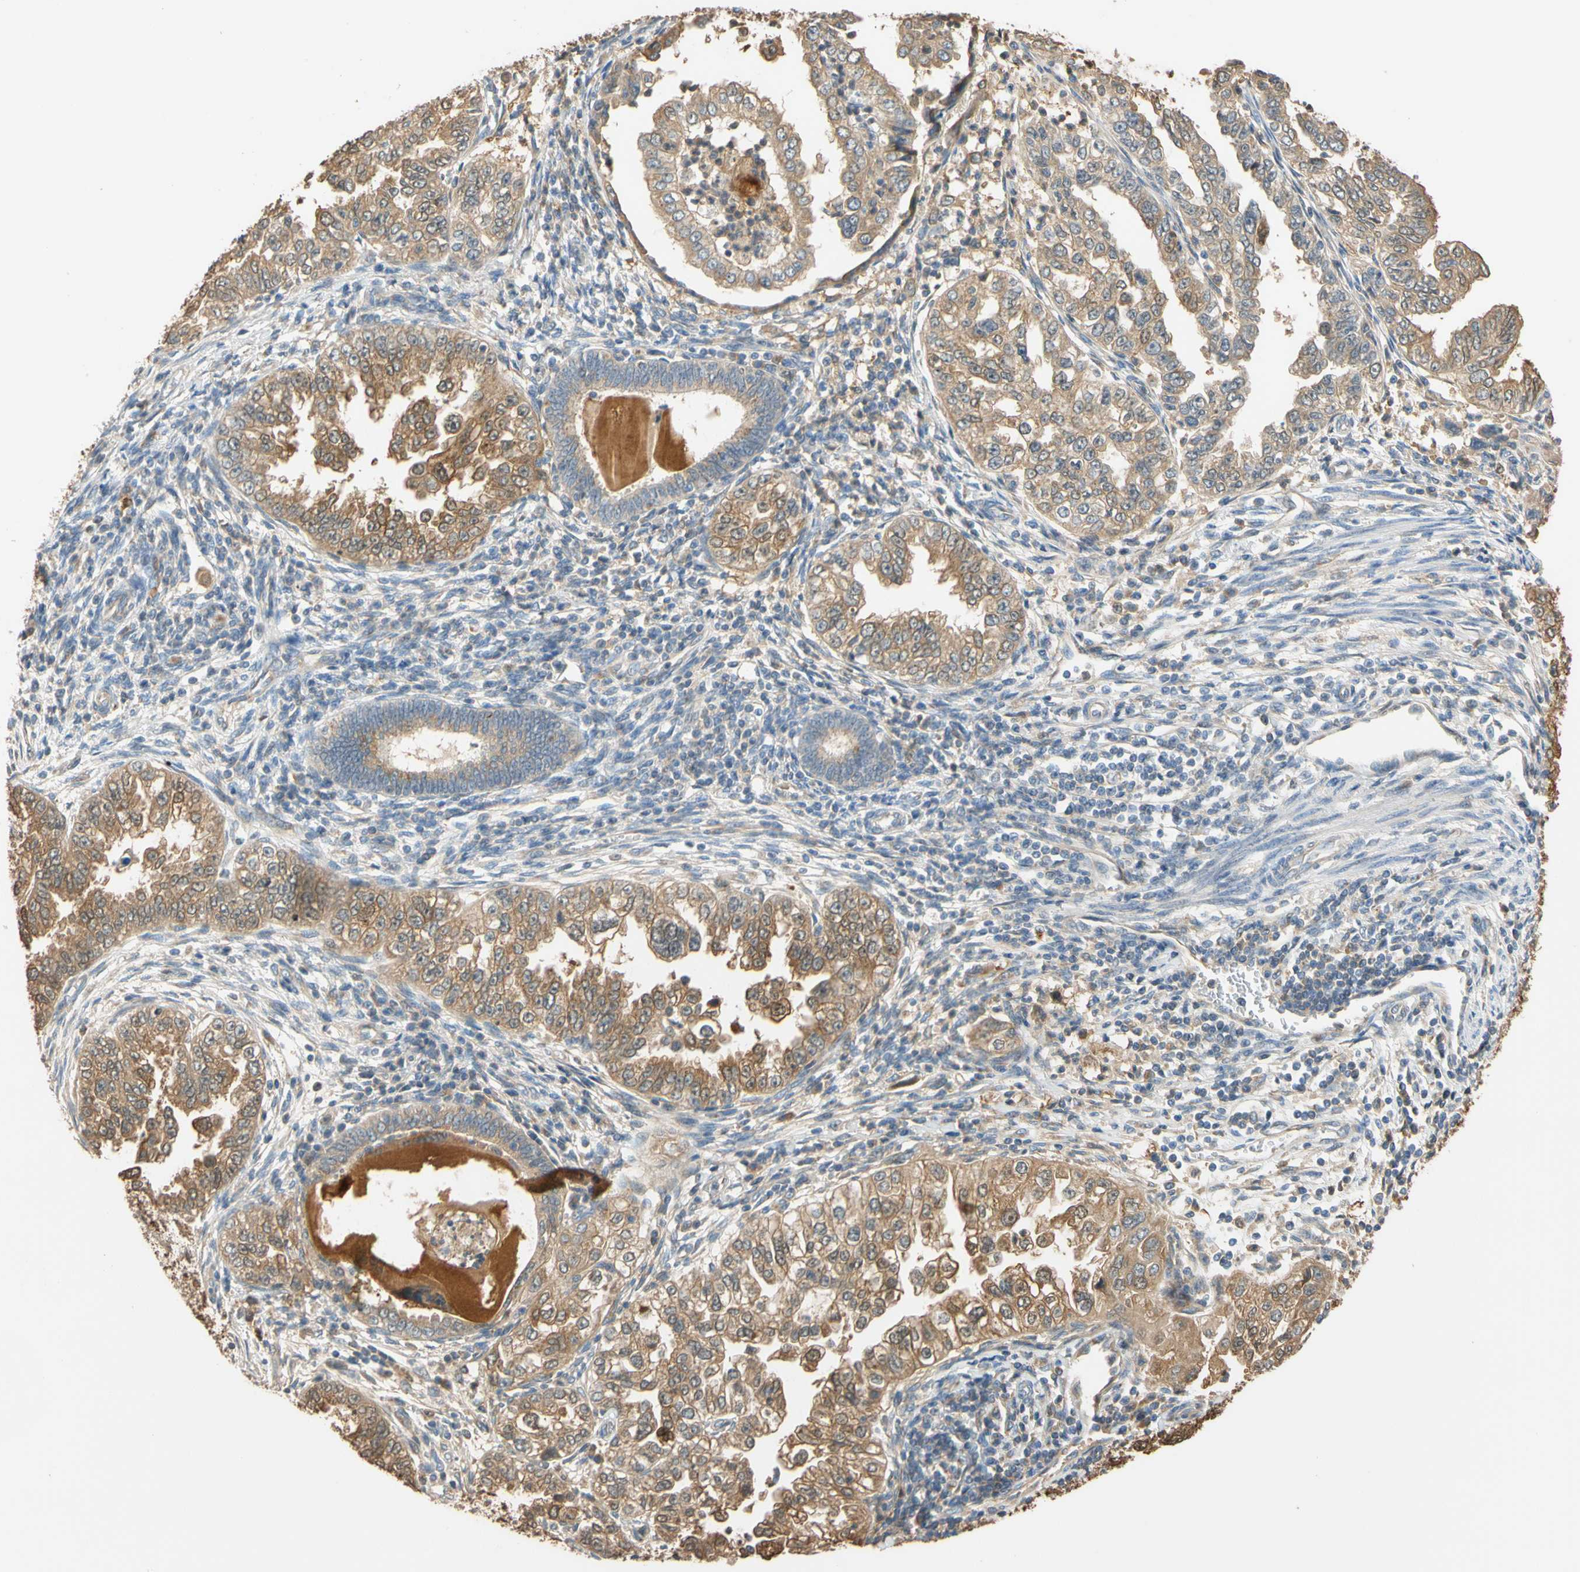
{"staining": {"intensity": "weak", "quantity": ">75%", "location": "cytoplasmic/membranous"}, "tissue": "endometrial cancer", "cell_type": "Tumor cells", "image_type": "cancer", "snomed": [{"axis": "morphology", "description": "Adenocarcinoma, NOS"}, {"axis": "topography", "description": "Endometrium"}], "caption": "A histopathology image showing weak cytoplasmic/membranous expression in approximately >75% of tumor cells in adenocarcinoma (endometrial), as visualized by brown immunohistochemical staining.", "gene": "GPSM2", "patient": {"sex": "female", "age": 85}}